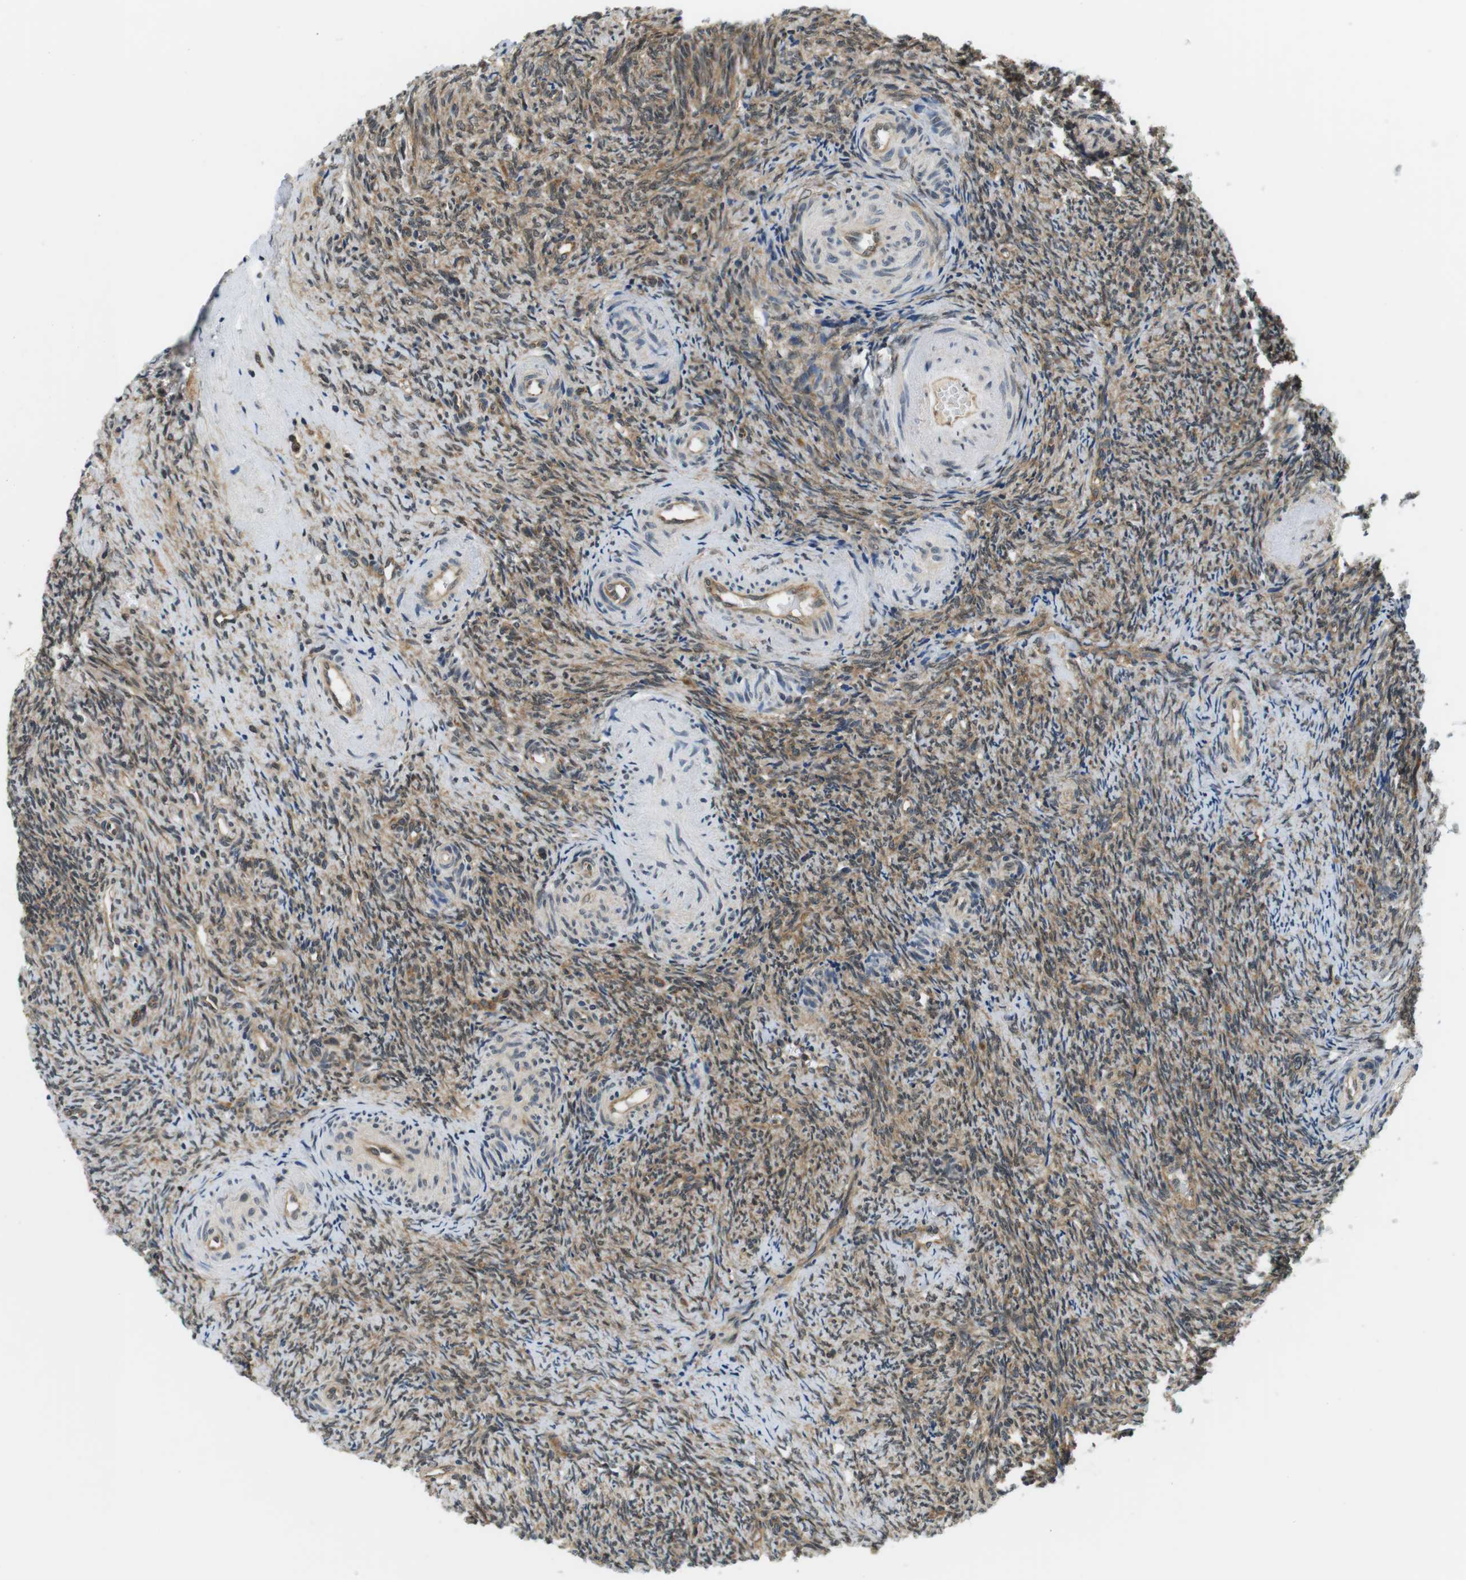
{"staining": {"intensity": "moderate", "quantity": "25%-75%", "location": "cytoplasmic/membranous"}, "tissue": "ovary", "cell_type": "Ovarian stroma cells", "image_type": "normal", "snomed": [{"axis": "morphology", "description": "Normal tissue, NOS"}, {"axis": "topography", "description": "Ovary"}], "caption": "This image reveals immunohistochemistry staining of normal ovary, with medium moderate cytoplasmic/membranous positivity in about 25%-75% of ovarian stroma cells.", "gene": "CSNK2B", "patient": {"sex": "female", "age": 41}}